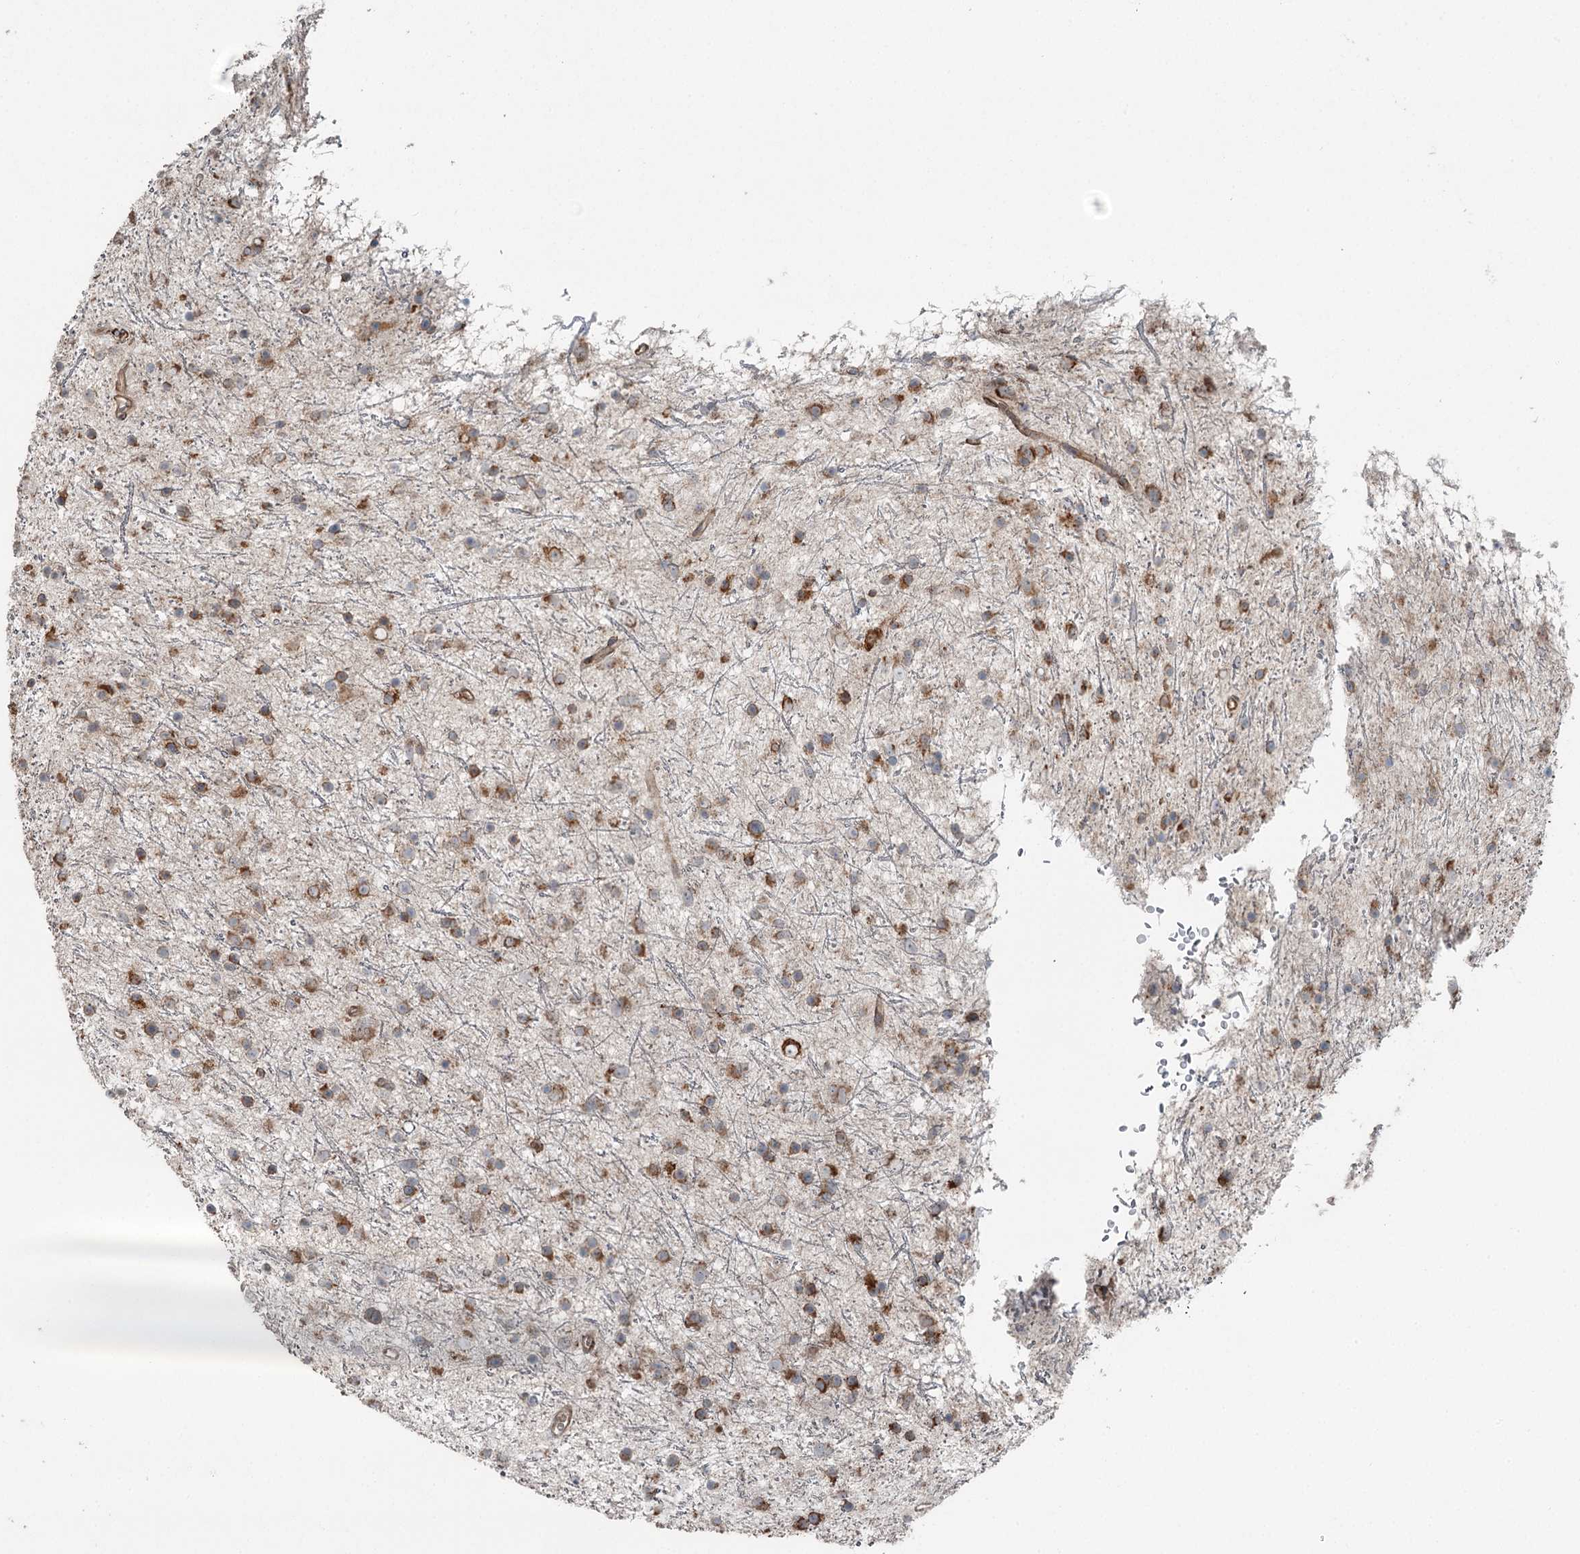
{"staining": {"intensity": "moderate", "quantity": ">75%", "location": "cytoplasmic/membranous"}, "tissue": "glioma", "cell_type": "Tumor cells", "image_type": "cancer", "snomed": [{"axis": "morphology", "description": "Glioma, malignant, Low grade"}, {"axis": "topography", "description": "Cerebral cortex"}], "caption": "This image shows IHC staining of human malignant glioma (low-grade), with medium moderate cytoplasmic/membranous staining in approximately >75% of tumor cells.", "gene": "RASSF8", "patient": {"sex": "female", "age": 39}}